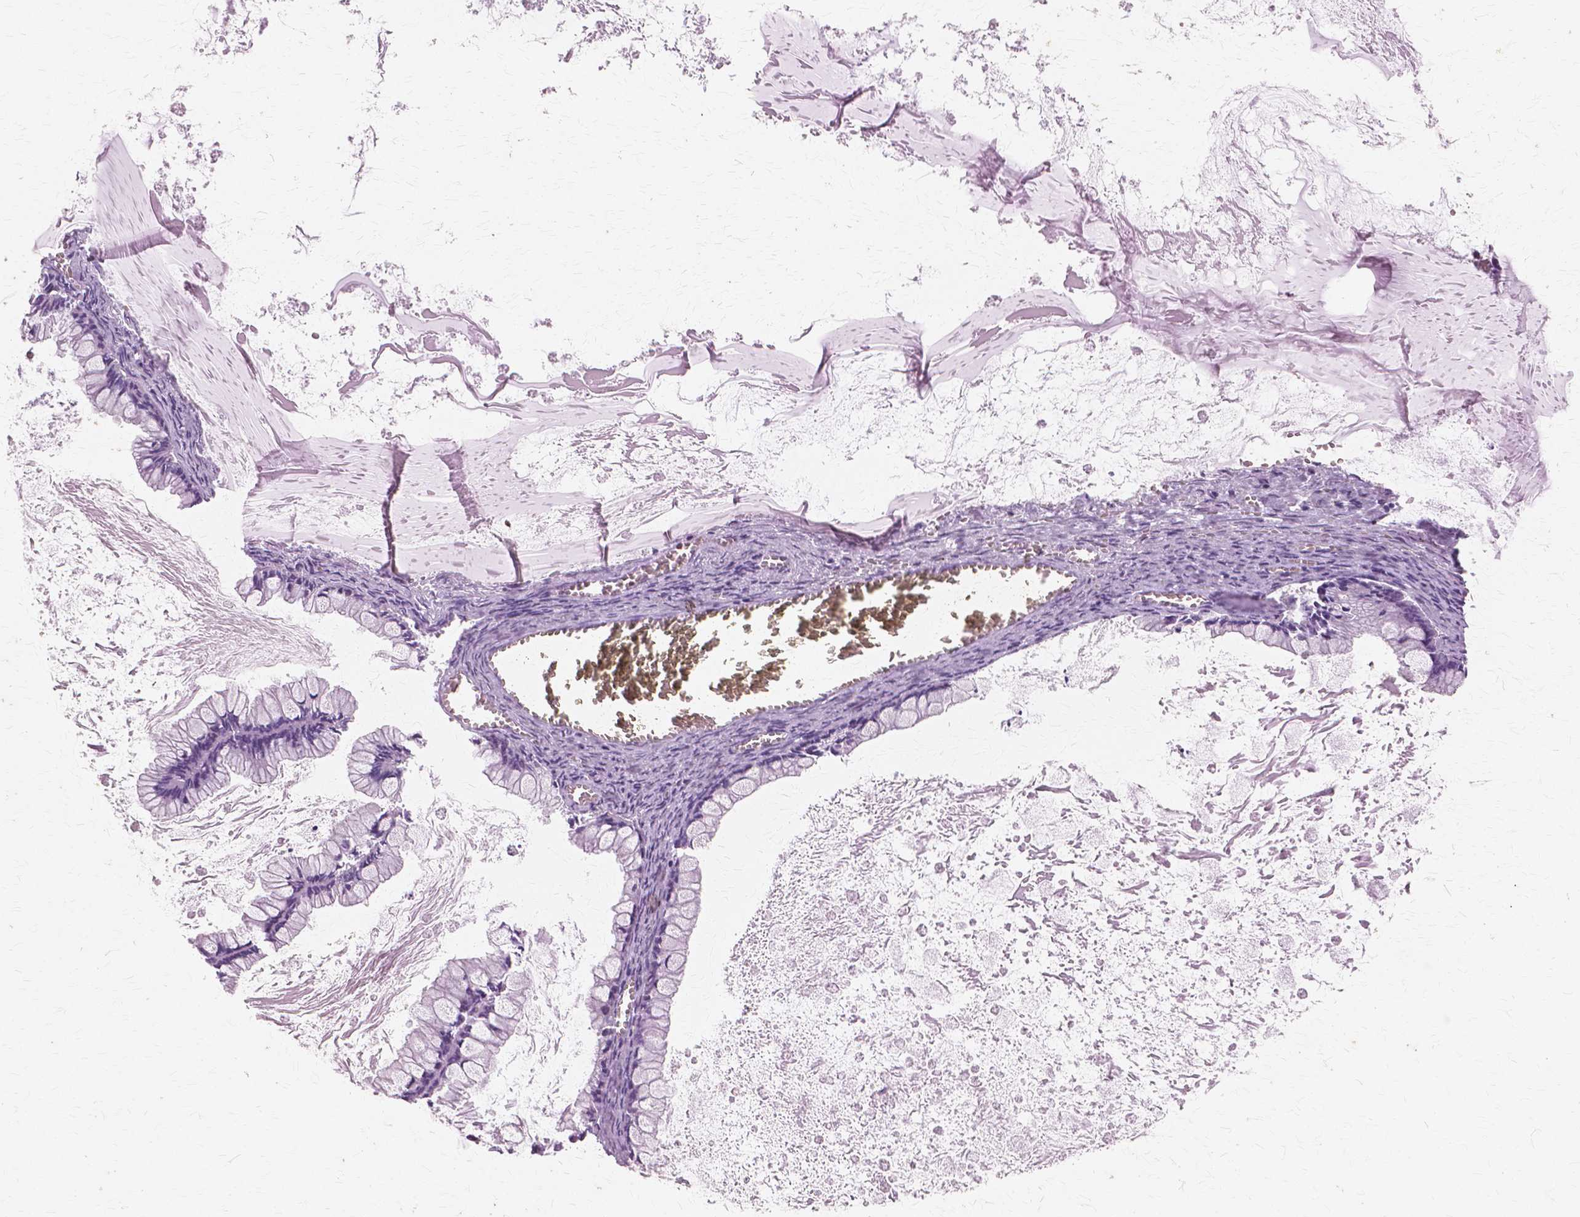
{"staining": {"intensity": "negative", "quantity": "none", "location": "none"}, "tissue": "ovarian cancer", "cell_type": "Tumor cells", "image_type": "cancer", "snomed": [{"axis": "morphology", "description": "Cystadenocarcinoma, mucinous, NOS"}, {"axis": "topography", "description": "Ovary"}], "caption": "Immunohistochemistry photomicrograph of mucinous cystadenocarcinoma (ovarian) stained for a protein (brown), which reveals no staining in tumor cells. Brightfield microscopy of immunohistochemistry (IHC) stained with DAB (brown) and hematoxylin (blue), captured at high magnification.", "gene": "SFTPD", "patient": {"sex": "female", "age": 67}}